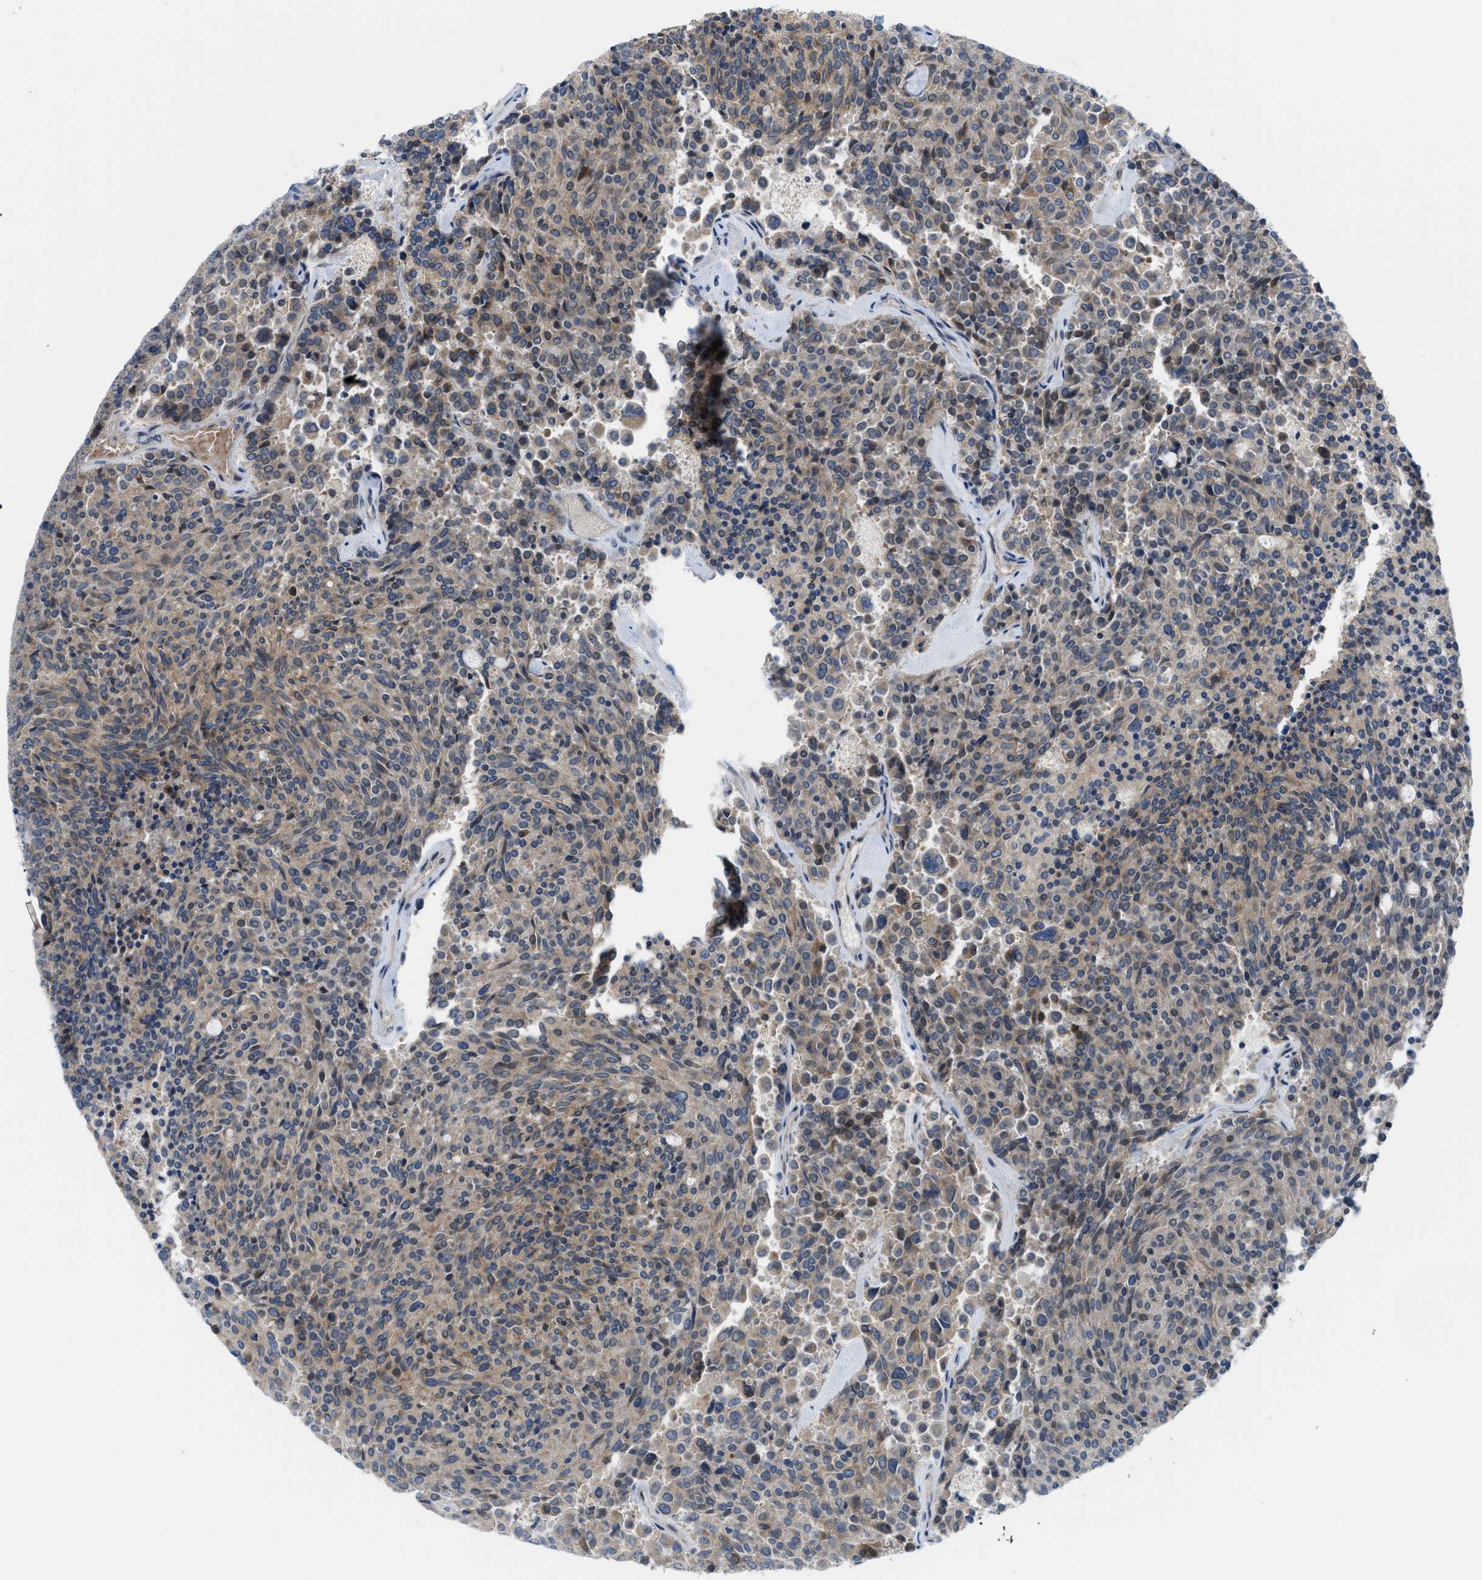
{"staining": {"intensity": "weak", "quantity": ">75%", "location": "cytoplasmic/membranous"}, "tissue": "carcinoid", "cell_type": "Tumor cells", "image_type": "cancer", "snomed": [{"axis": "morphology", "description": "Carcinoid, malignant, NOS"}, {"axis": "topography", "description": "Pancreas"}], "caption": "Protein staining of carcinoid tissue exhibits weak cytoplasmic/membranous positivity in approximately >75% of tumor cells.", "gene": "BAZ2B", "patient": {"sex": "female", "age": 54}}